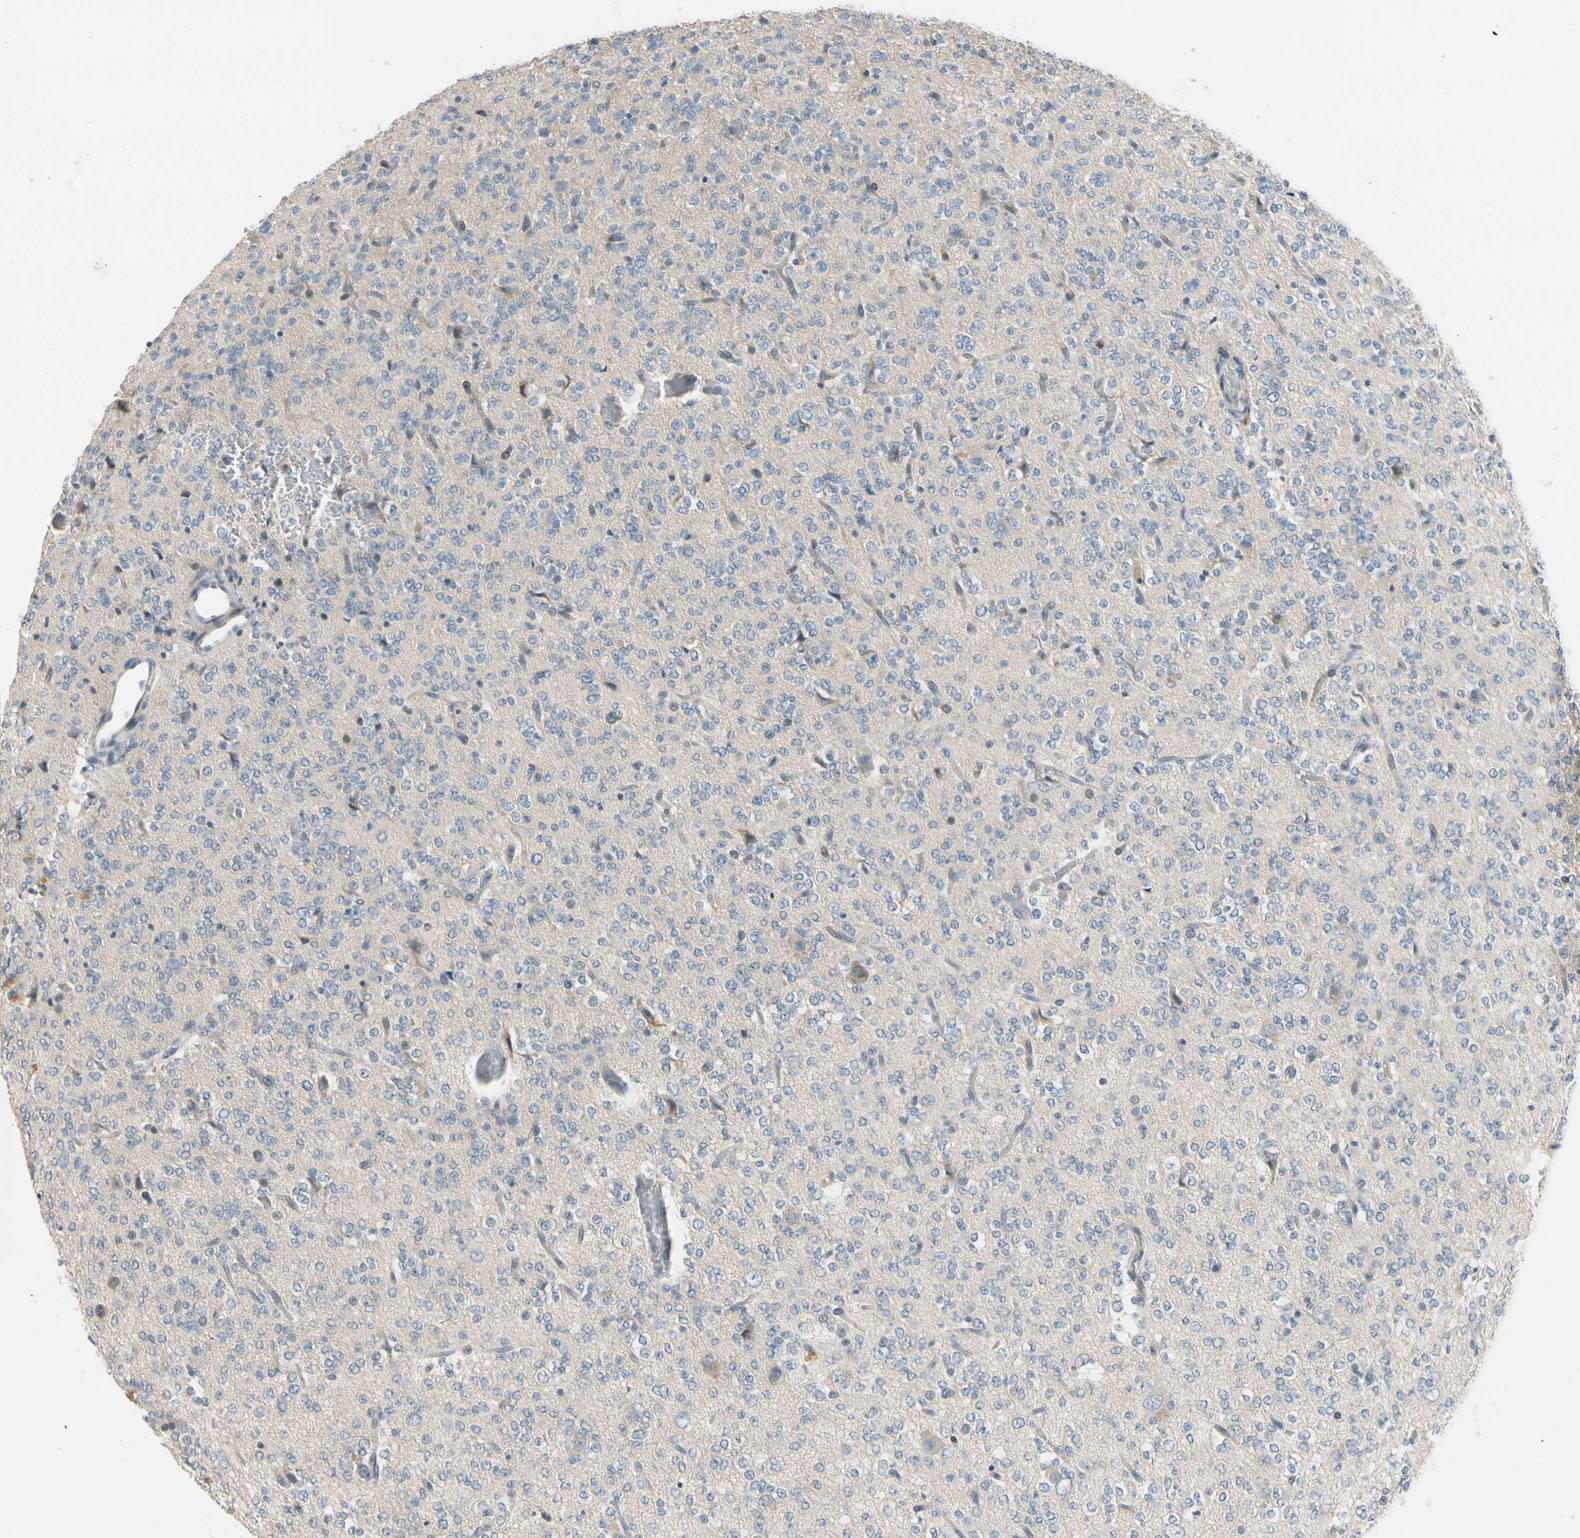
{"staining": {"intensity": "negative", "quantity": "none", "location": "none"}, "tissue": "glioma", "cell_type": "Tumor cells", "image_type": "cancer", "snomed": [{"axis": "morphology", "description": "Glioma, malignant, Low grade"}, {"axis": "topography", "description": "Brain"}], "caption": "Human glioma stained for a protein using immunohistochemistry reveals no positivity in tumor cells.", "gene": "PIP5K1B", "patient": {"sex": "male", "age": 38}}